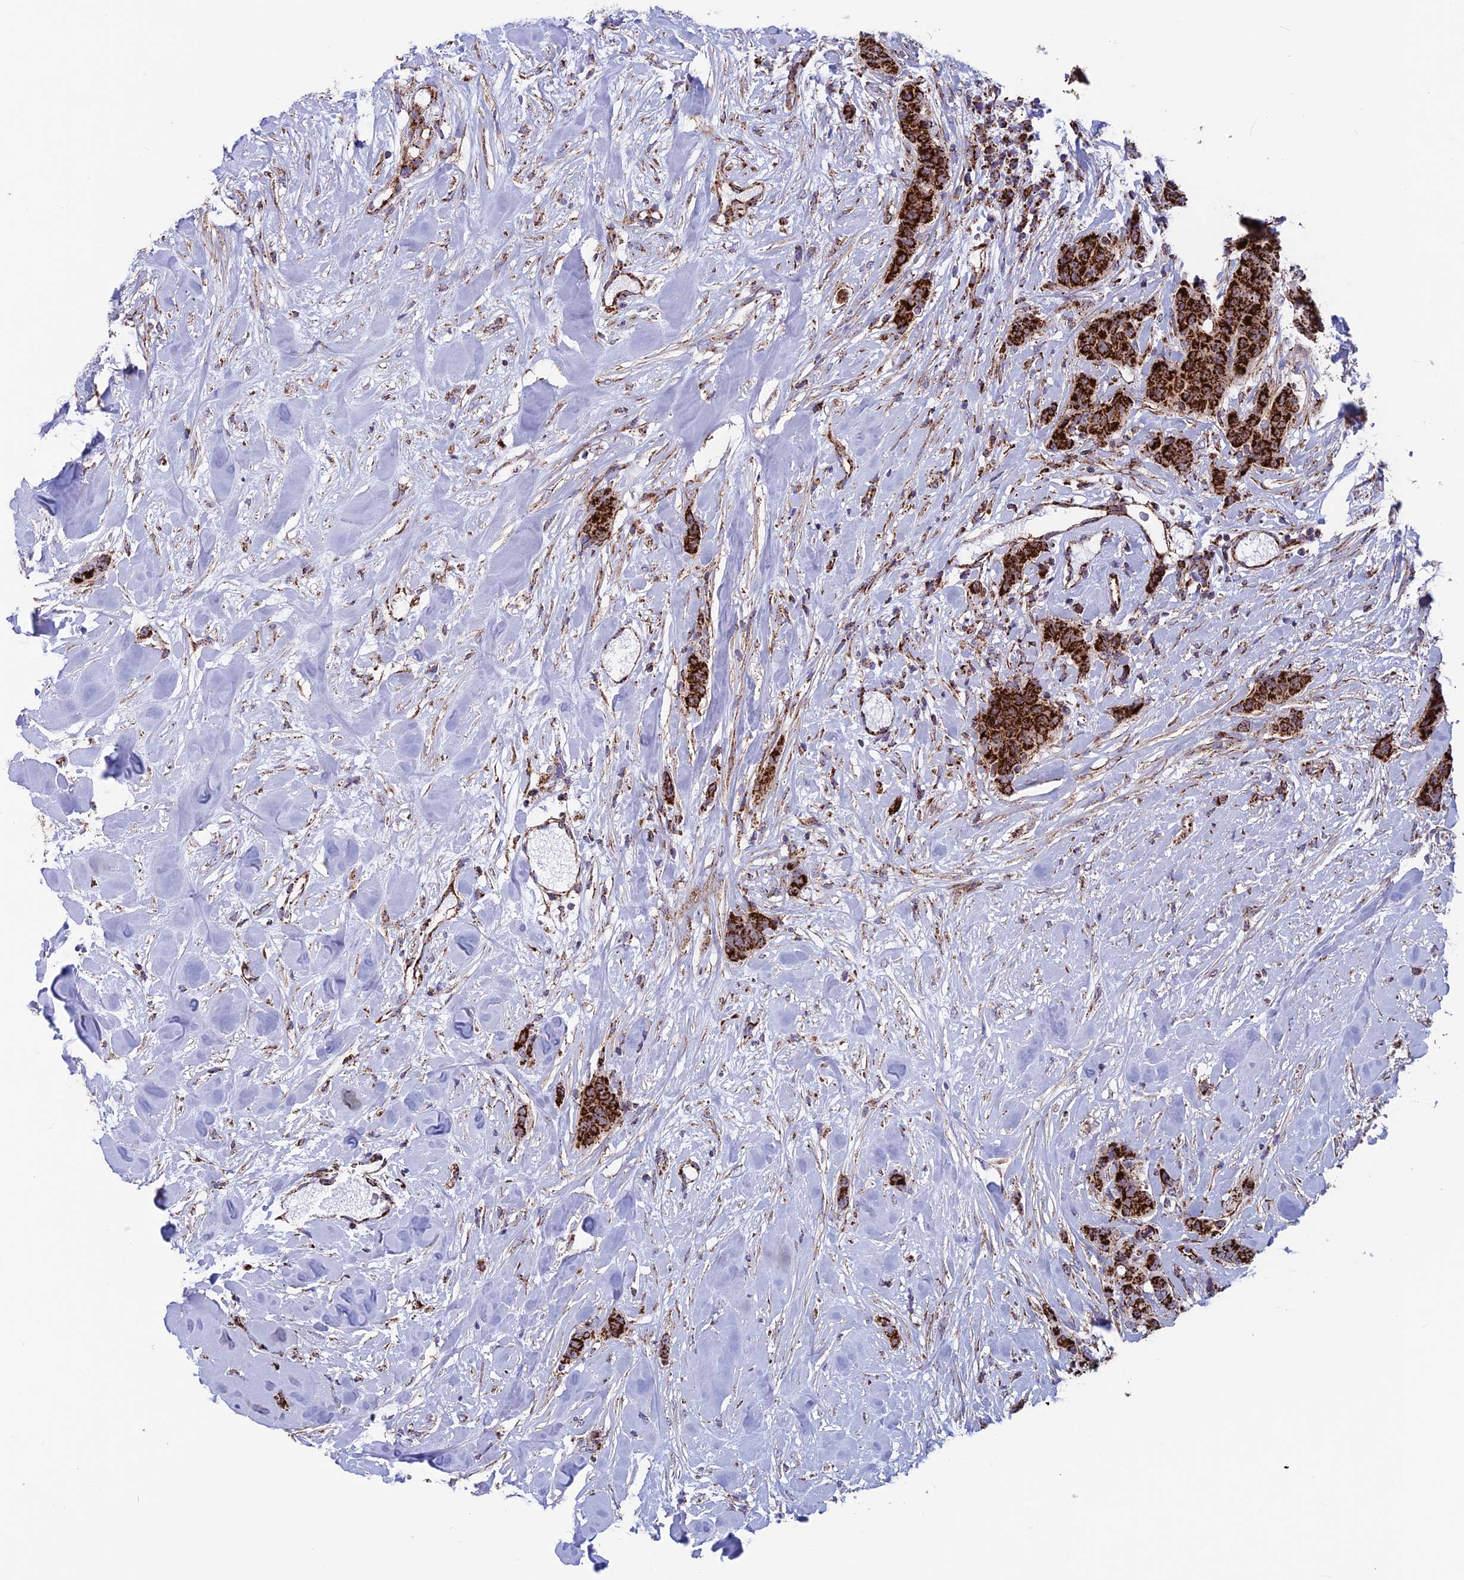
{"staining": {"intensity": "strong", "quantity": ">75%", "location": "cytoplasmic/membranous"}, "tissue": "breast cancer", "cell_type": "Tumor cells", "image_type": "cancer", "snomed": [{"axis": "morphology", "description": "Duct carcinoma"}, {"axis": "topography", "description": "Breast"}], "caption": "Breast cancer (intraductal carcinoma) stained with a protein marker demonstrates strong staining in tumor cells.", "gene": "MRPS18B", "patient": {"sex": "female", "age": 40}}